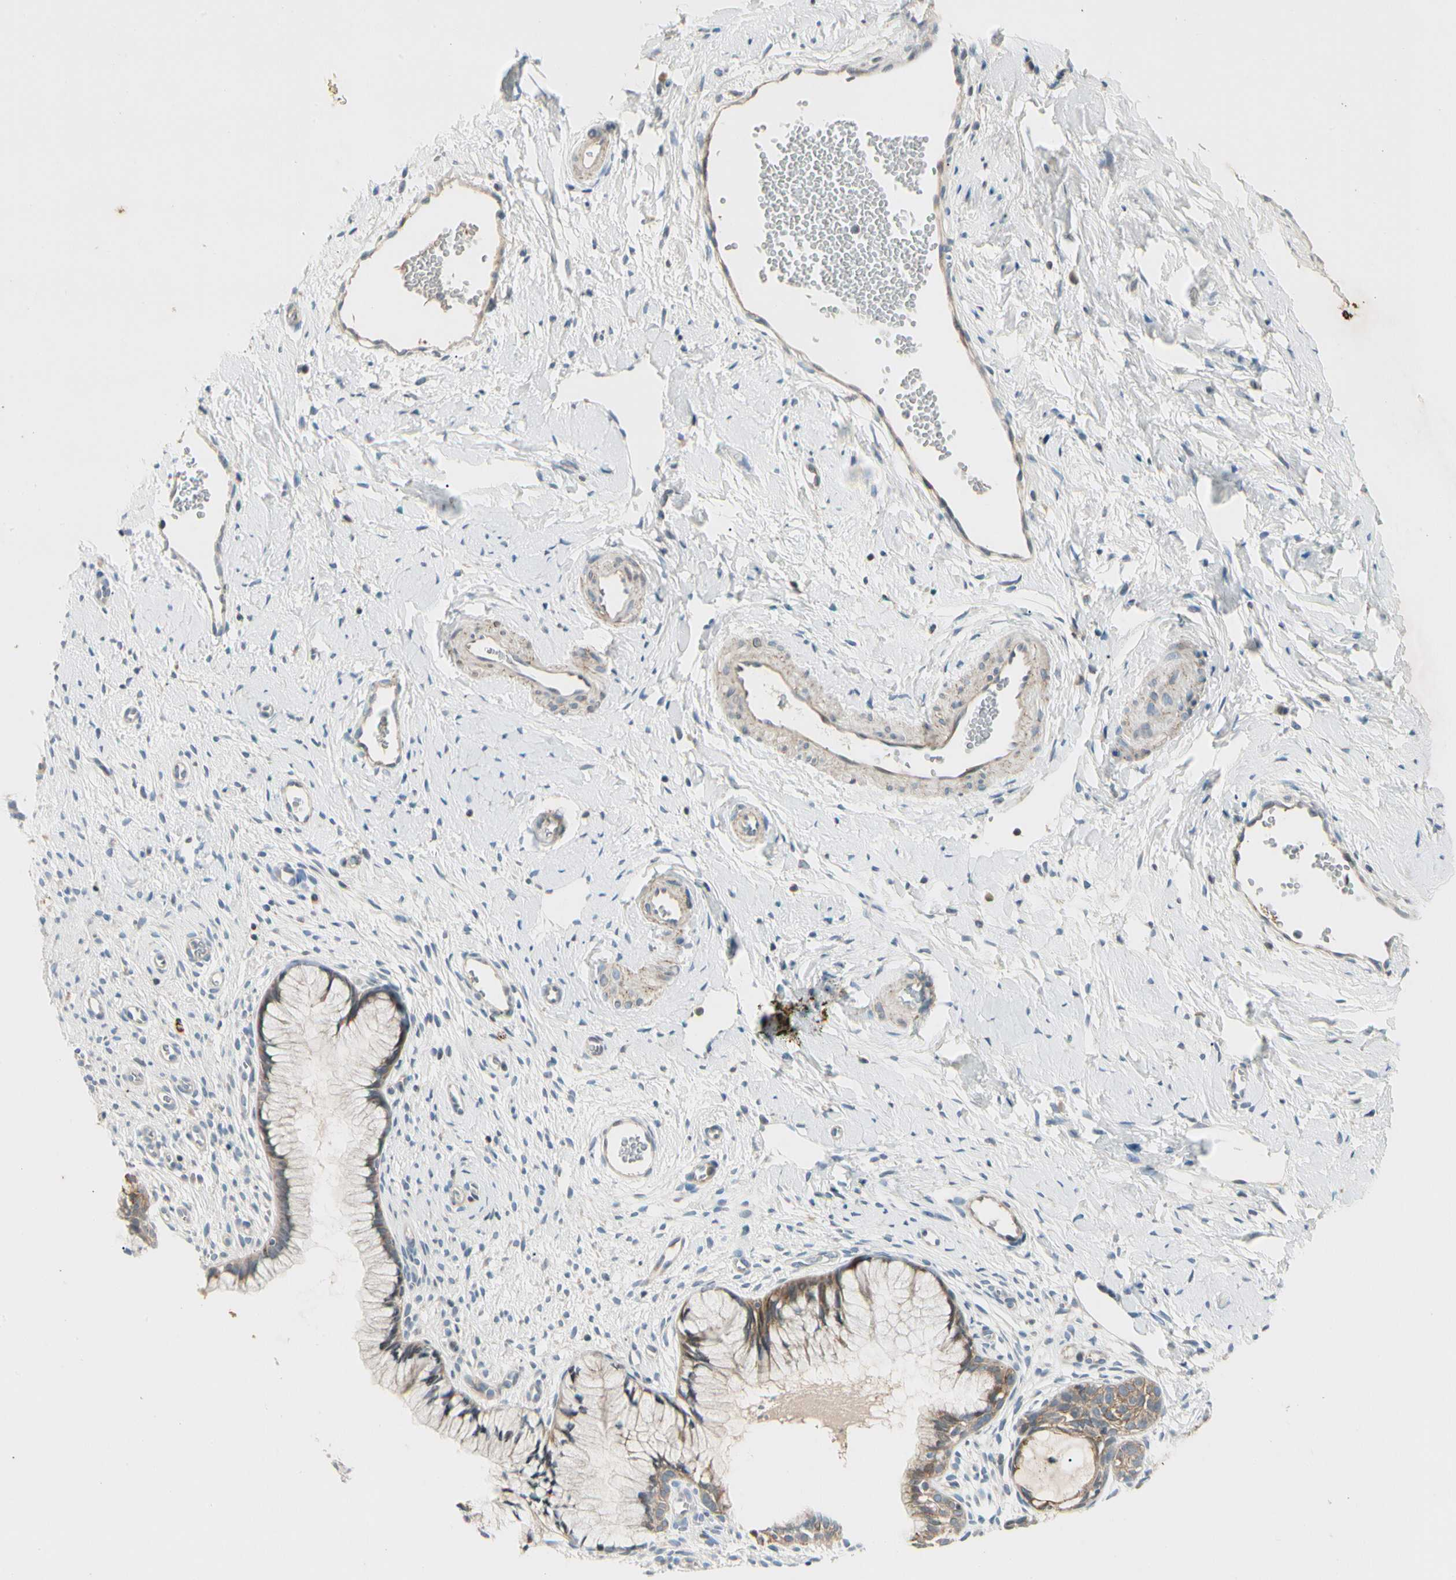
{"staining": {"intensity": "weak", "quantity": ">75%", "location": "cytoplasmic/membranous"}, "tissue": "cervix", "cell_type": "Glandular cells", "image_type": "normal", "snomed": [{"axis": "morphology", "description": "Normal tissue, NOS"}, {"axis": "topography", "description": "Cervix"}], "caption": "This histopathology image displays immunohistochemistry staining of unremarkable cervix, with low weak cytoplasmic/membranous expression in approximately >75% of glandular cells.", "gene": "CDH6", "patient": {"sex": "female", "age": 65}}